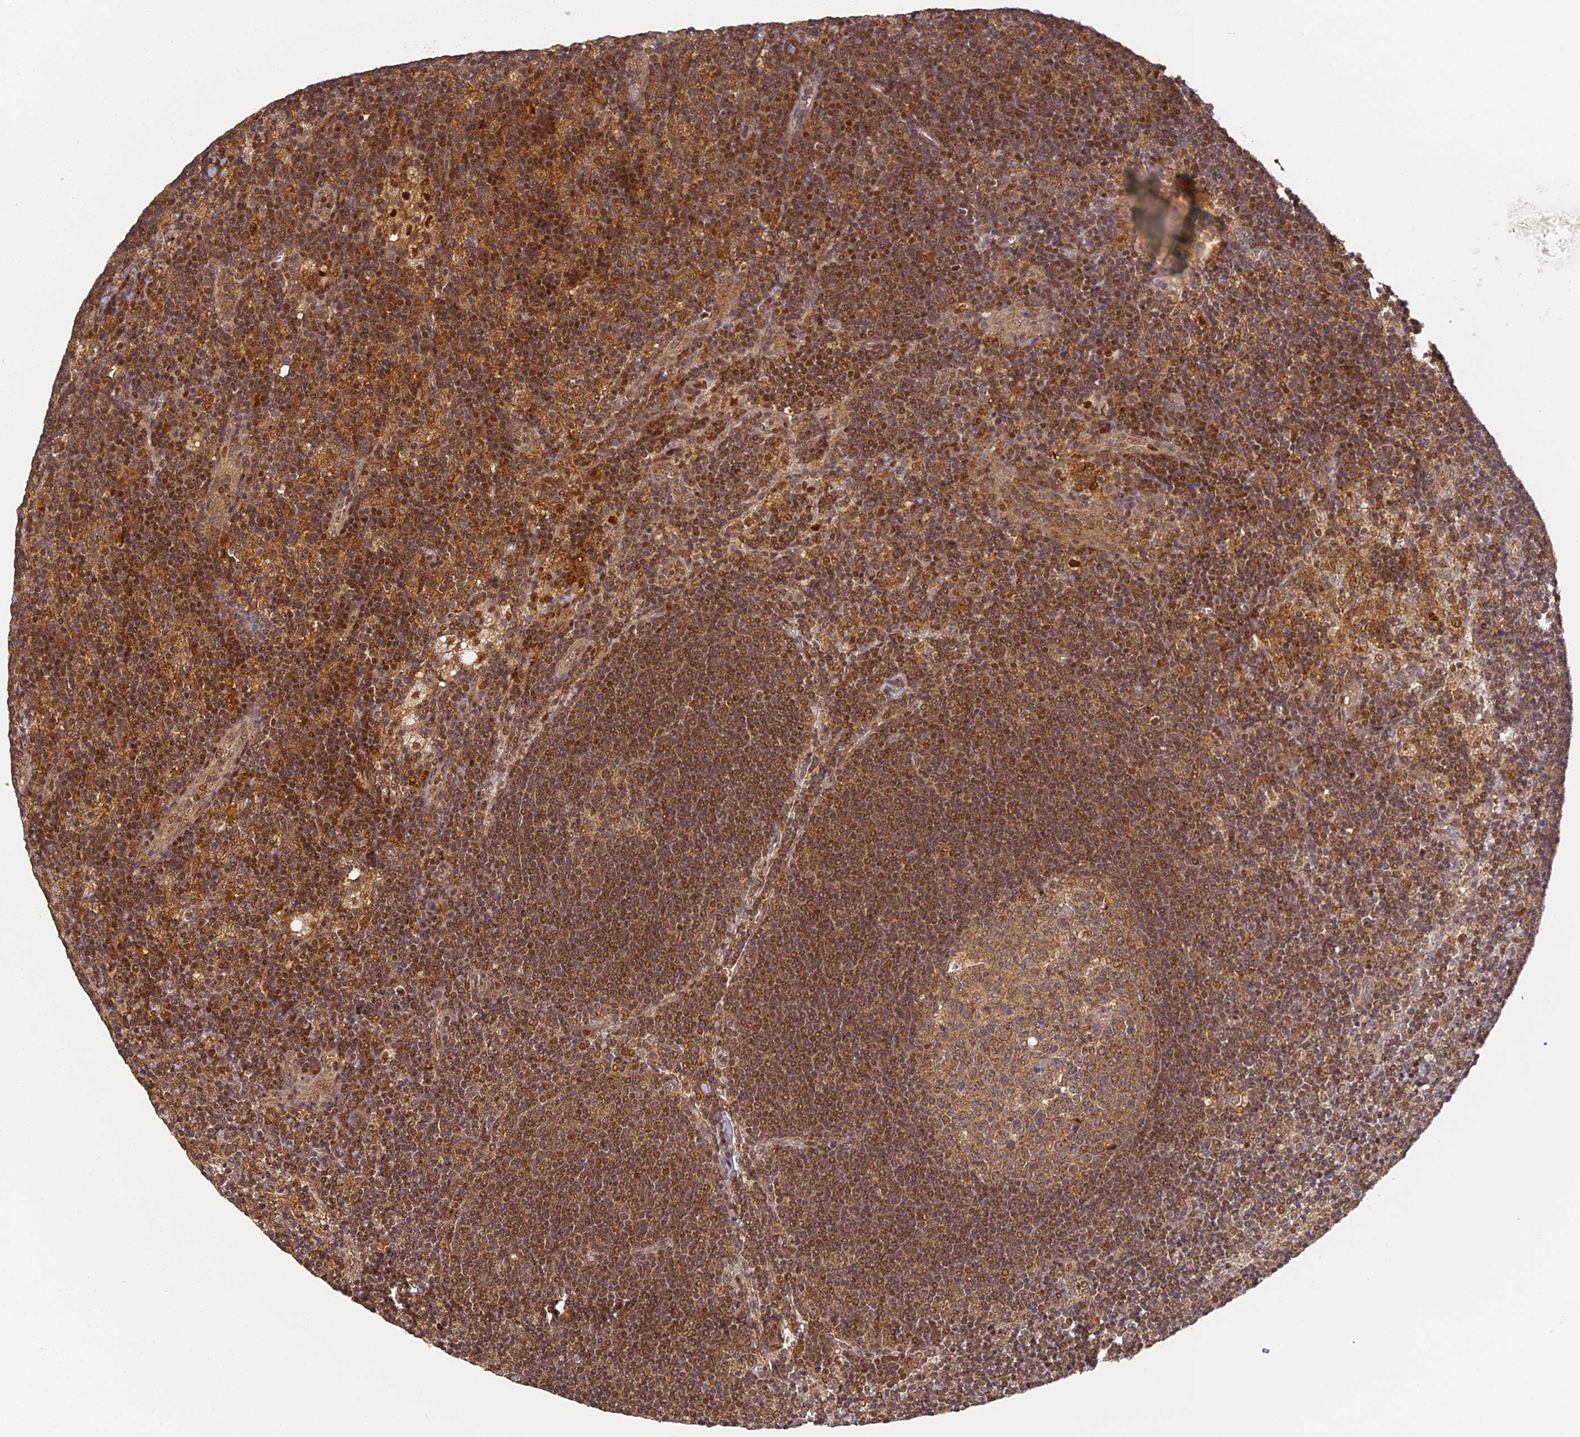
{"staining": {"intensity": "moderate", "quantity": ">75%", "location": "cytoplasmic/membranous,nuclear"}, "tissue": "lymph node", "cell_type": "Germinal center cells", "image_type": "normal", "snomed": [{"axis": "morphology", "description": "Normal tissue, NOS"}, {"axis": "topography", "description": "Lymph node"}], "caption": "Immunohistochemical staining of benign lymph node displays moderate cytoplasmic/membranous,nuclear protein staining in about >75% of germinal center cells.", "gene": "ENSG00000268870", "patient": {"sex": "male", "age": 24}}